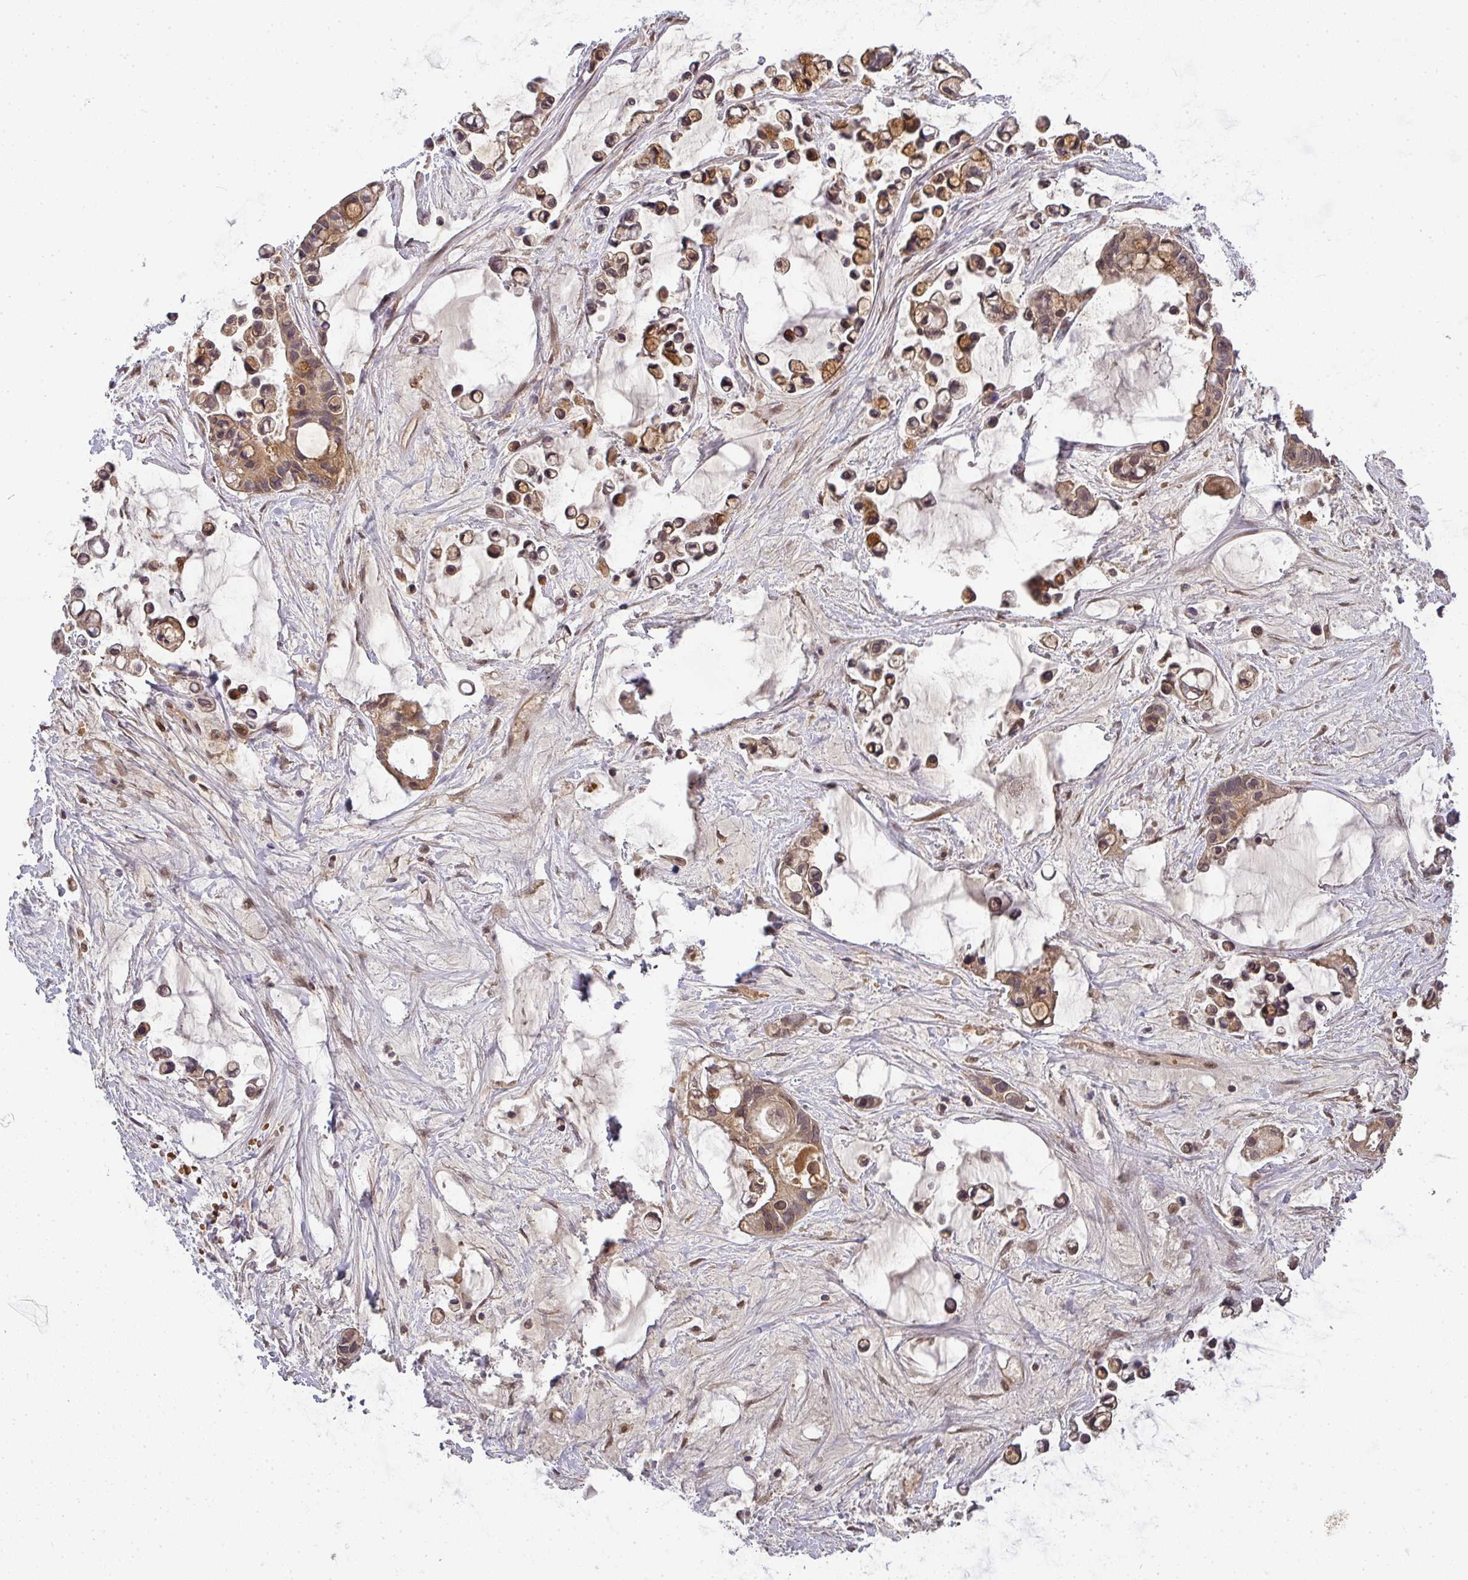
{"staining": {"intensity": "moderate", "quantity": ">75%", "location": "cytoplasmic/membranous"}, "tissue": "ovarian cancer", "cell_type": "Tumor cells", "image_type": "cancer", "snomed": [{"axis": "morphology", "description": "Cystadenocarcinoma, mucinous, NOS"}, {"axis": "topography", "description": "Ovary"}], "caption": "An IHC histopathology image of neoplastic tissue is shown. Protein staining in brown labels moderate cytoplasmic/membranous positivity in ovarian cancer (mucinous cystadenocarcinoma) within tumor cells.", "gene": "MALSU1", "patient": {"sex": "female", "age": 63}}